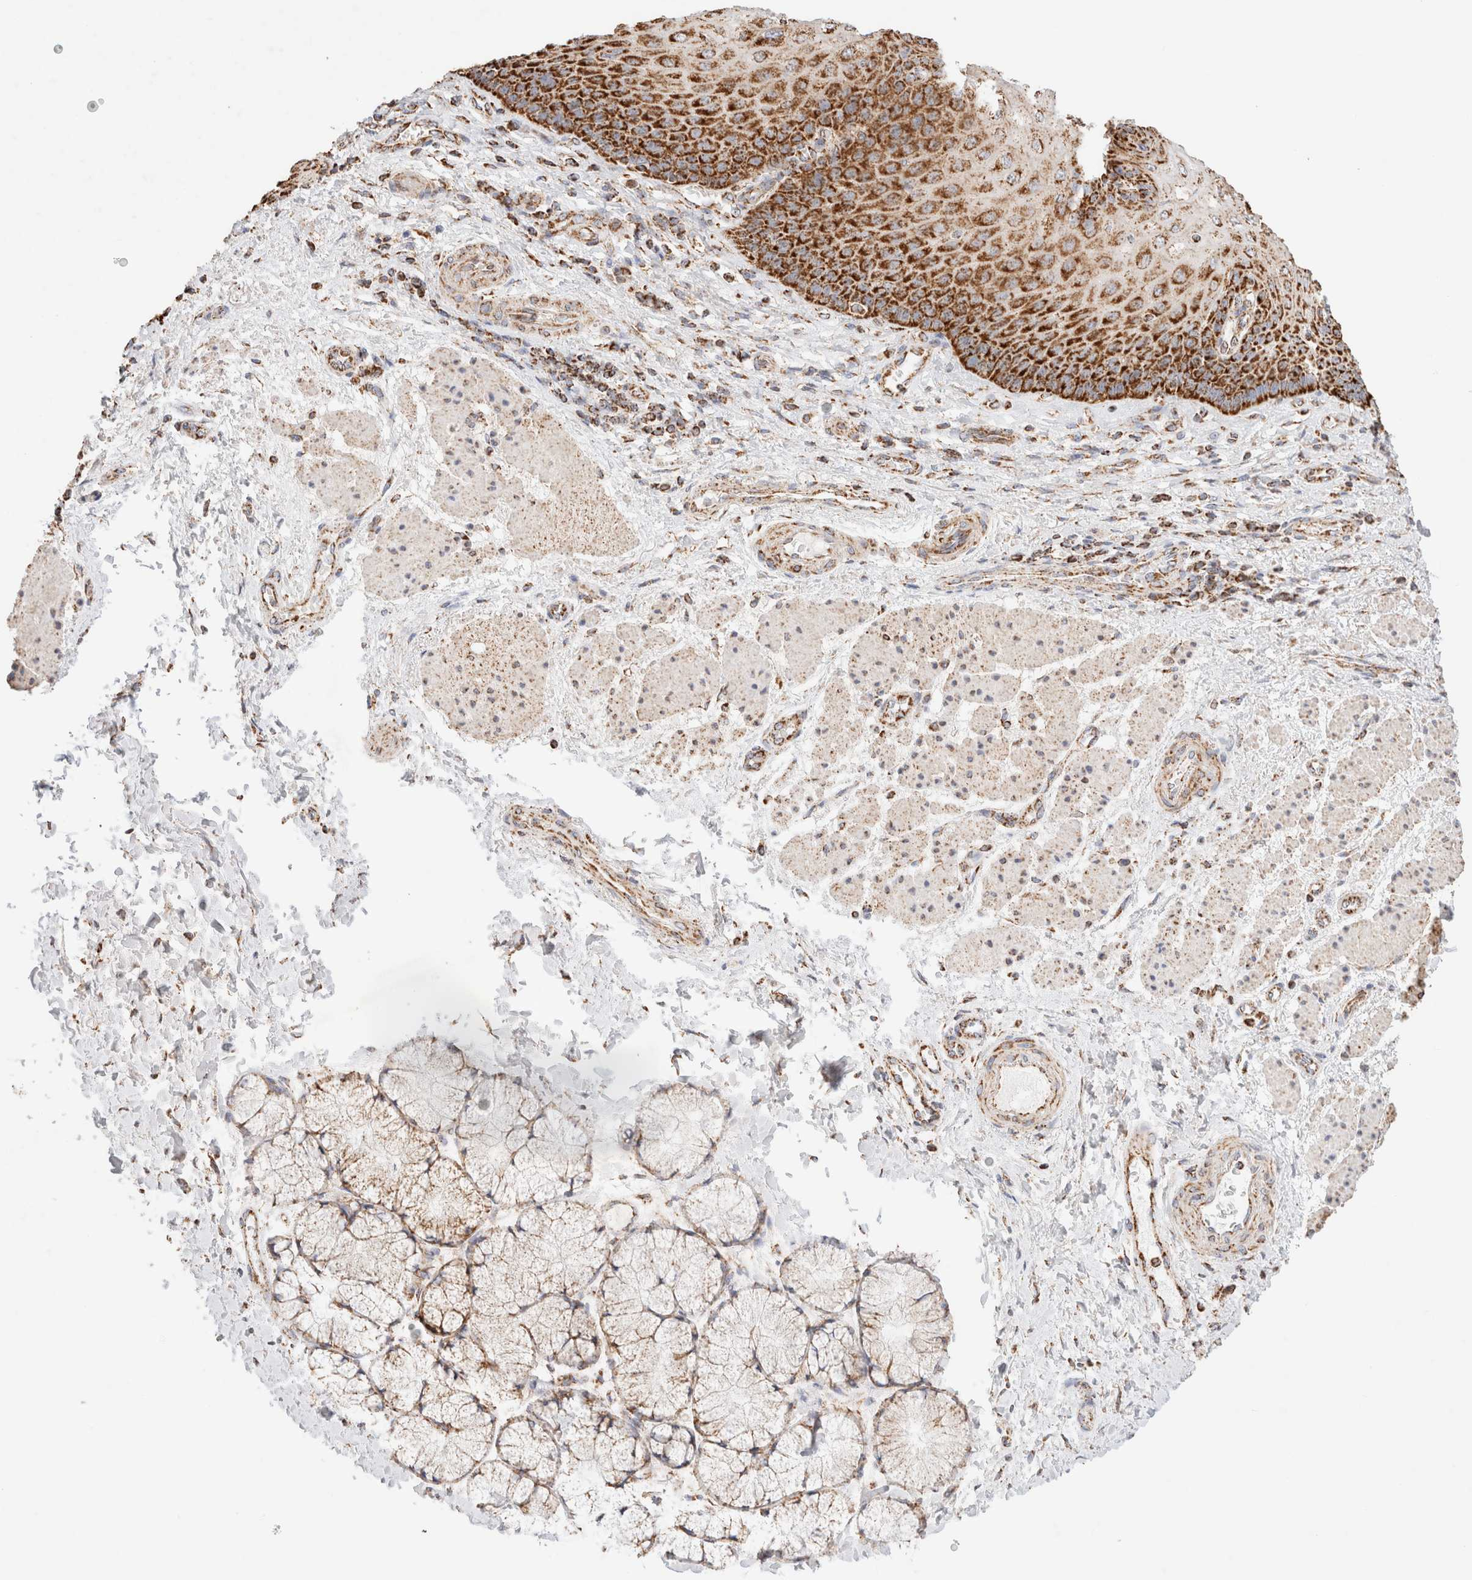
{"staining": {"intensity": "strong", "quantity": ">75%", "location": "cytoplasmic/membranous"}, "tissue": "esophagus", "cell_type": "Squamous epithelial cells", "image_type": "normal", "snomed": [{"axis": "morphology", "description": "Normal tissue, NOS"}, {"axis": "topography", "description": "Esophagus"}], "caption": "This micrograph reveals IHC staining of benign esophagus, with high strong cytoplasmic/membranous staining in approximately >75% of squamous epithelial cells.", "gene": "PHB2", "patient": {"sex": "male", "age": 54}}